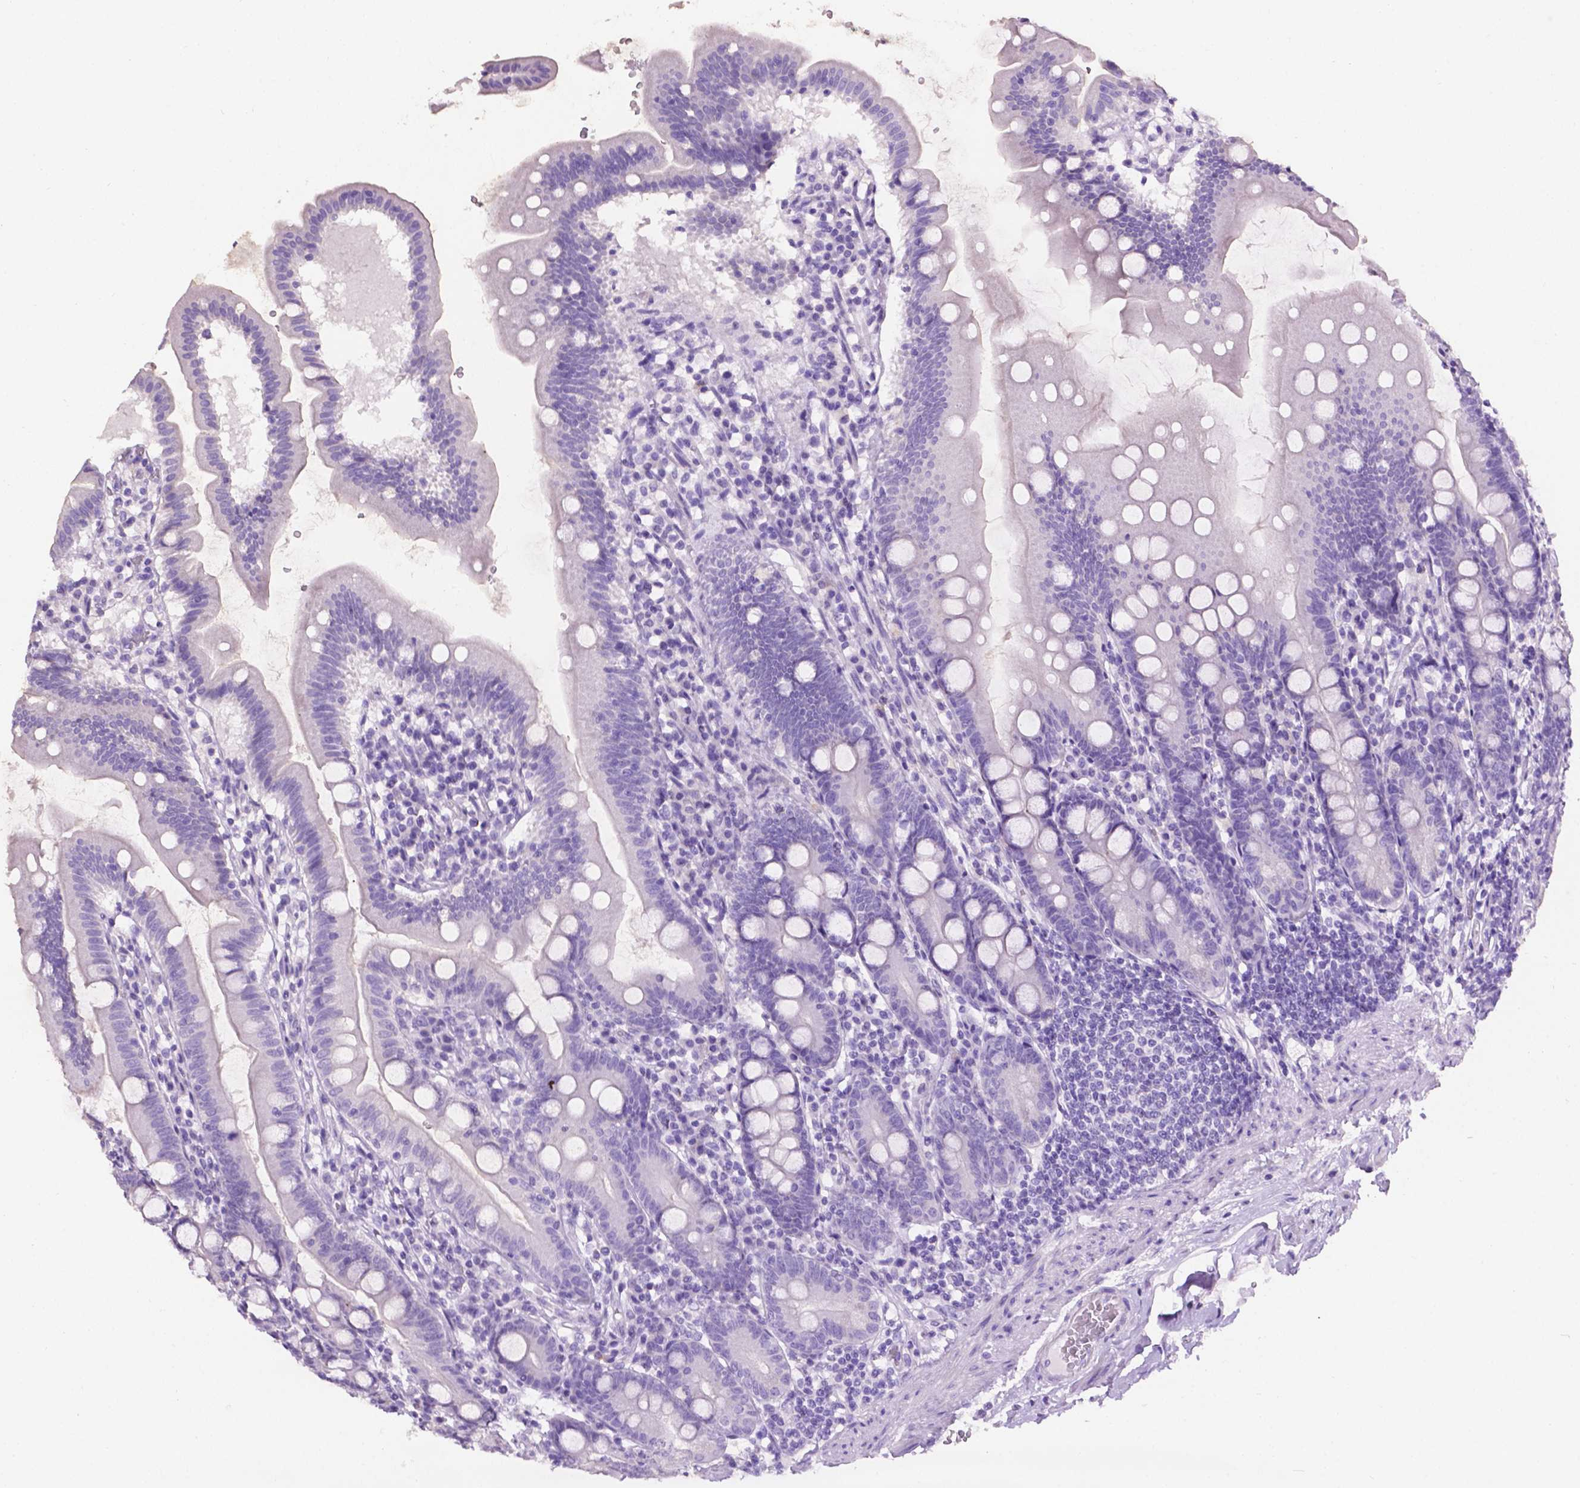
{"staining": {"intensity": "negative", "quantity": "none", "location": "none"}, "tissue": "duodenum", "cell_type": "Glandular cells", "image_type": "normal", "snomed": [{"axis": "morphology", "description": "Normal tissue, NOS"}, {"axis": "topography", "description": "Duodenum"}], "caption": "IHC of unremarkable duodenum reveals no staining in glandular cells. (DAB immunohistochemistry (IHC) with hematoxylin counter stain).", "gene": "TACSTD2", "patient": {"sex": "female", "age": 67}}